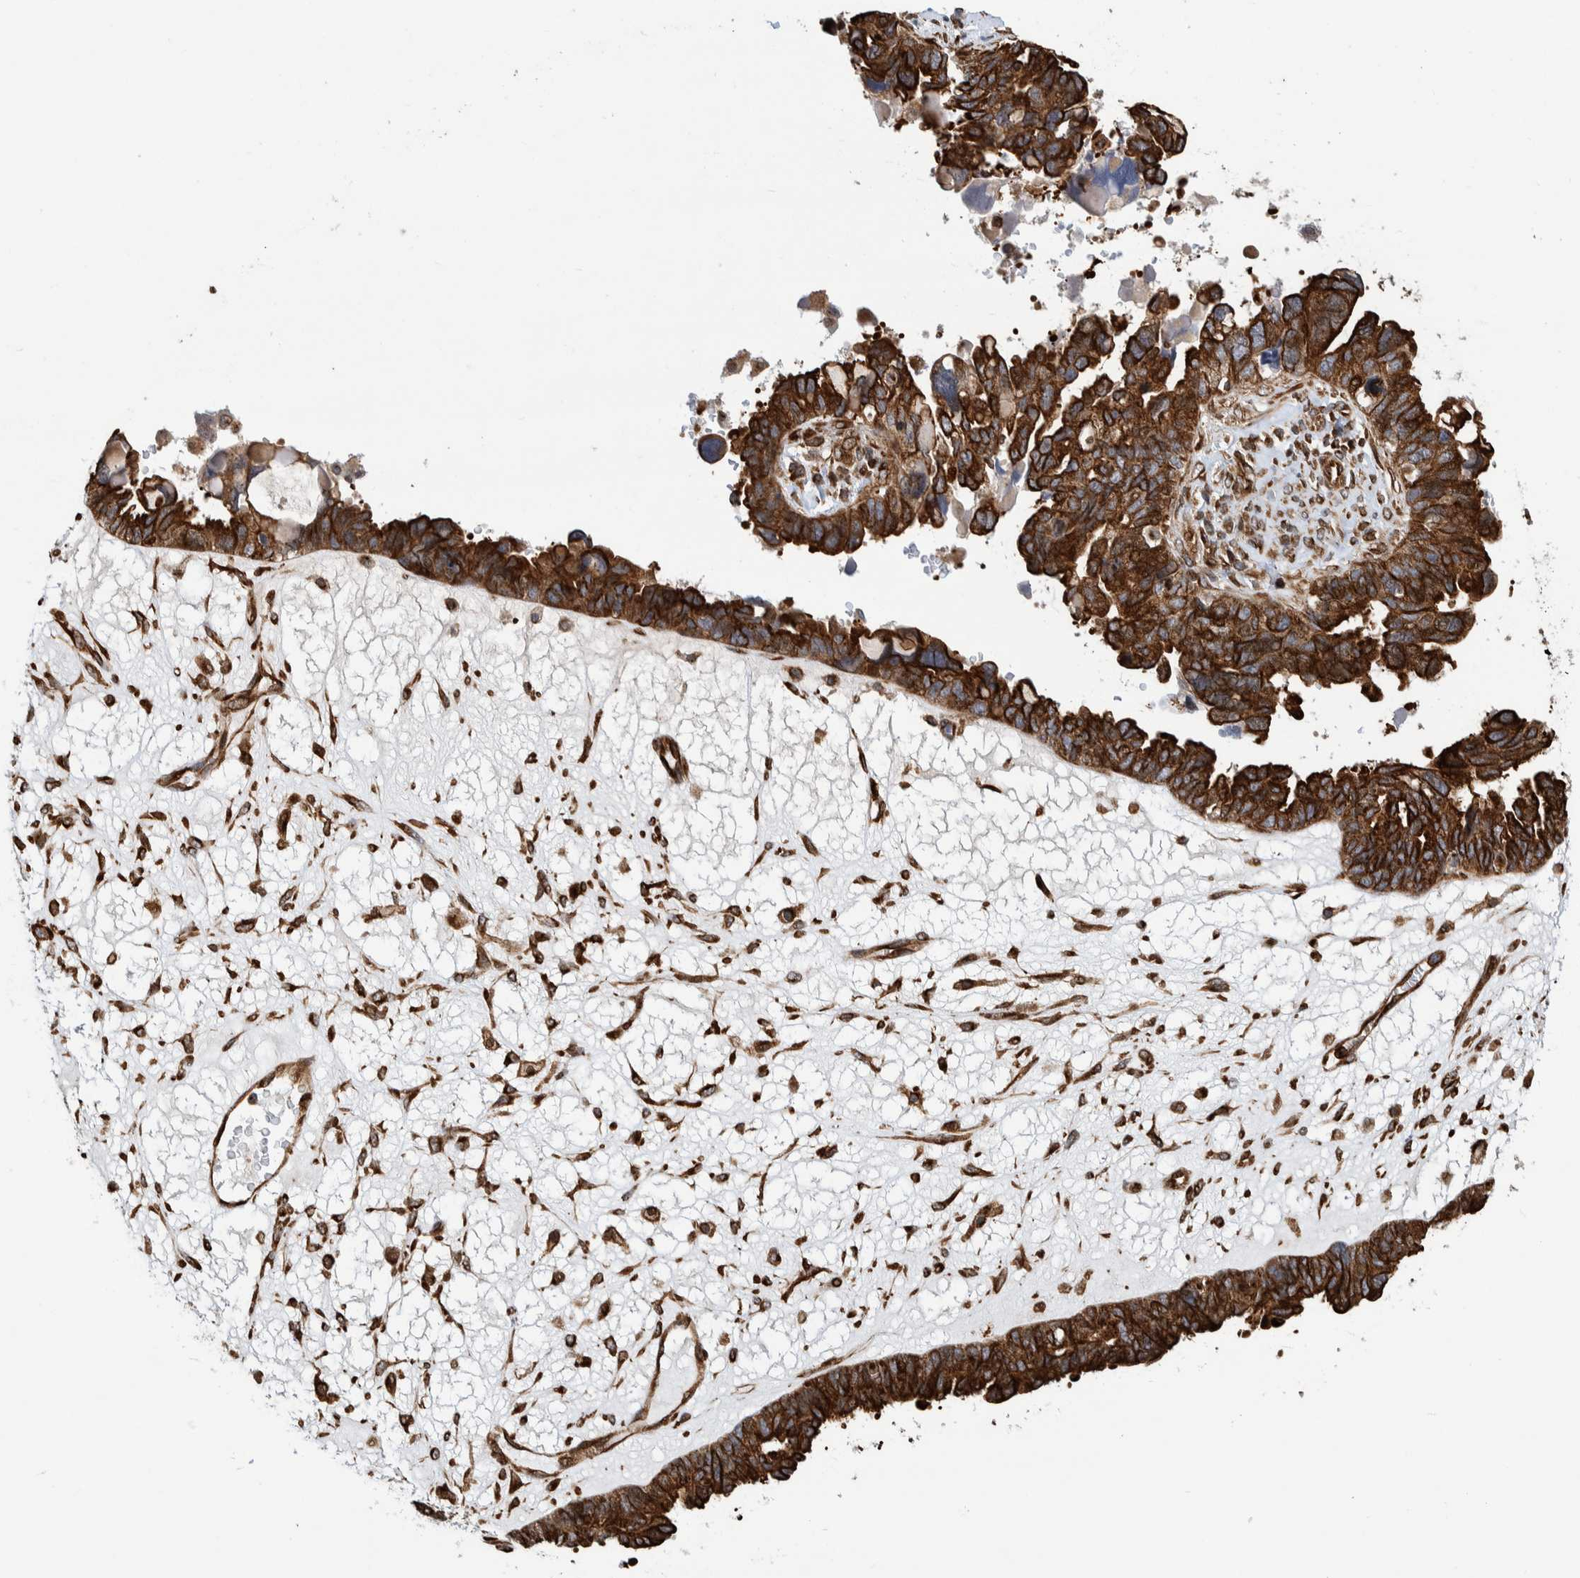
{"staining": {"intensity": "strong", "quantity": ">75%", "location": "cytoplasmic/membranous"}, "tissue": "ovarian cancer", "cell_type": "Tumor cells", "image_type": "cancer", "snomed": [{"axis": "morphology", "description": "Cystadenocarcinoma, serous, NOS"}, {"axis": "topography", "description": "Ovary"}], "caption": "Ovarian serous cystadenocarcinoma tissue exhibits strong cytoplasmic/membranous positivity in about >75% of tumor cells, visualized by immunohistochemistry.", "gene": "CCDC57", "patient": {"sex": "female", "age": 79}}